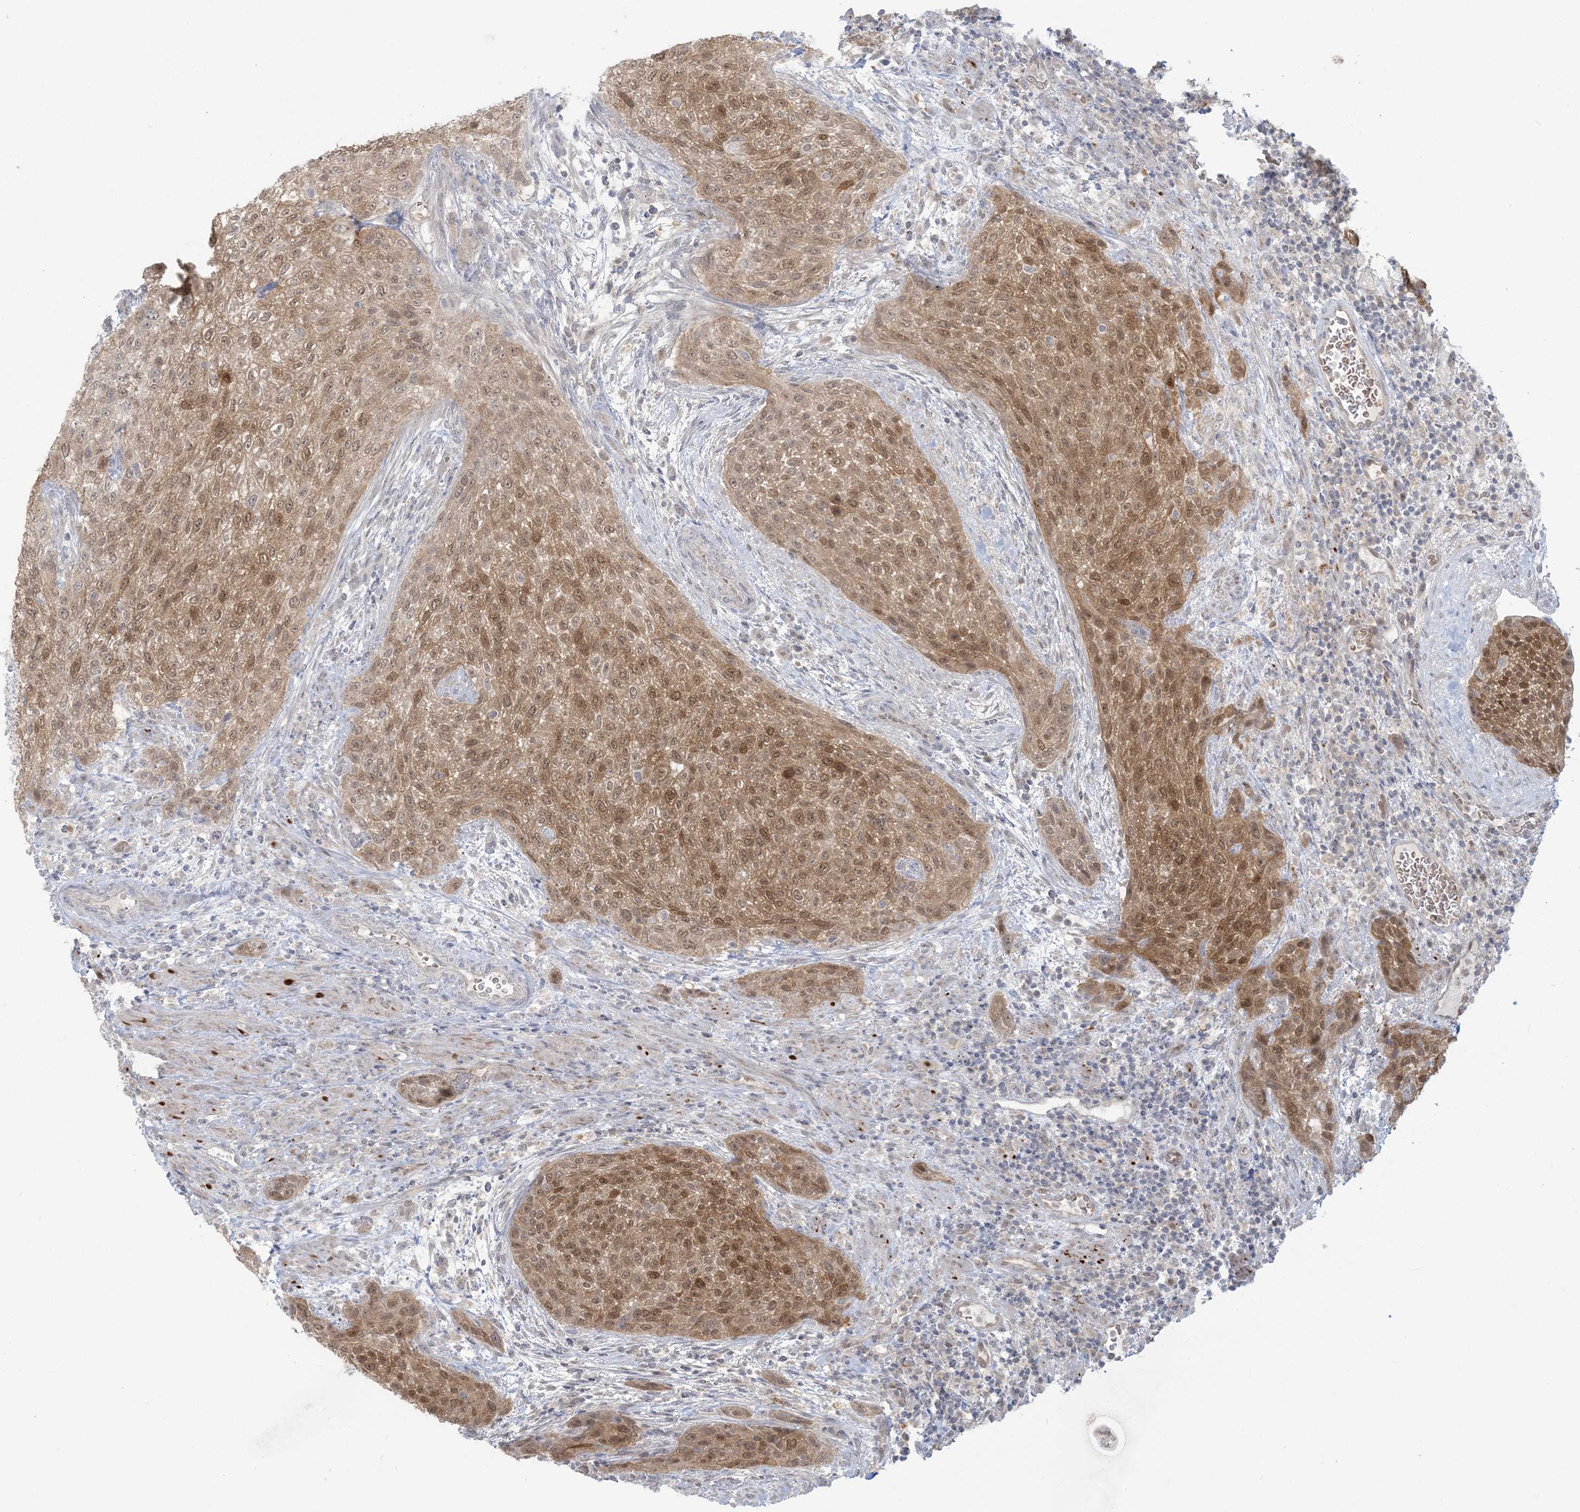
{"staining": {"intensity": "moderate", "quantity": "25%-75%", "location": "cytoplasmic/membranous,nuclear"}, "tissue": "urothelial cancer", "cell_type": "Tumor cells", "image_type": "cancer", "snomed": [{"axis": "morphology", "description": "Urothelial carcinoma, High grade"}, {"axis": "topography", "description": "Urinary bladder"}], "caption": "Urothelial carcinoma (high-grade) stained for a protein (brown) exhibits moderate cytoplasmic/membranous and nuclear positive positivity in approximately 25%-75% of tumor cells.", "gene": "NRBP2", "patient": {"sex": "male", "age": 35}}